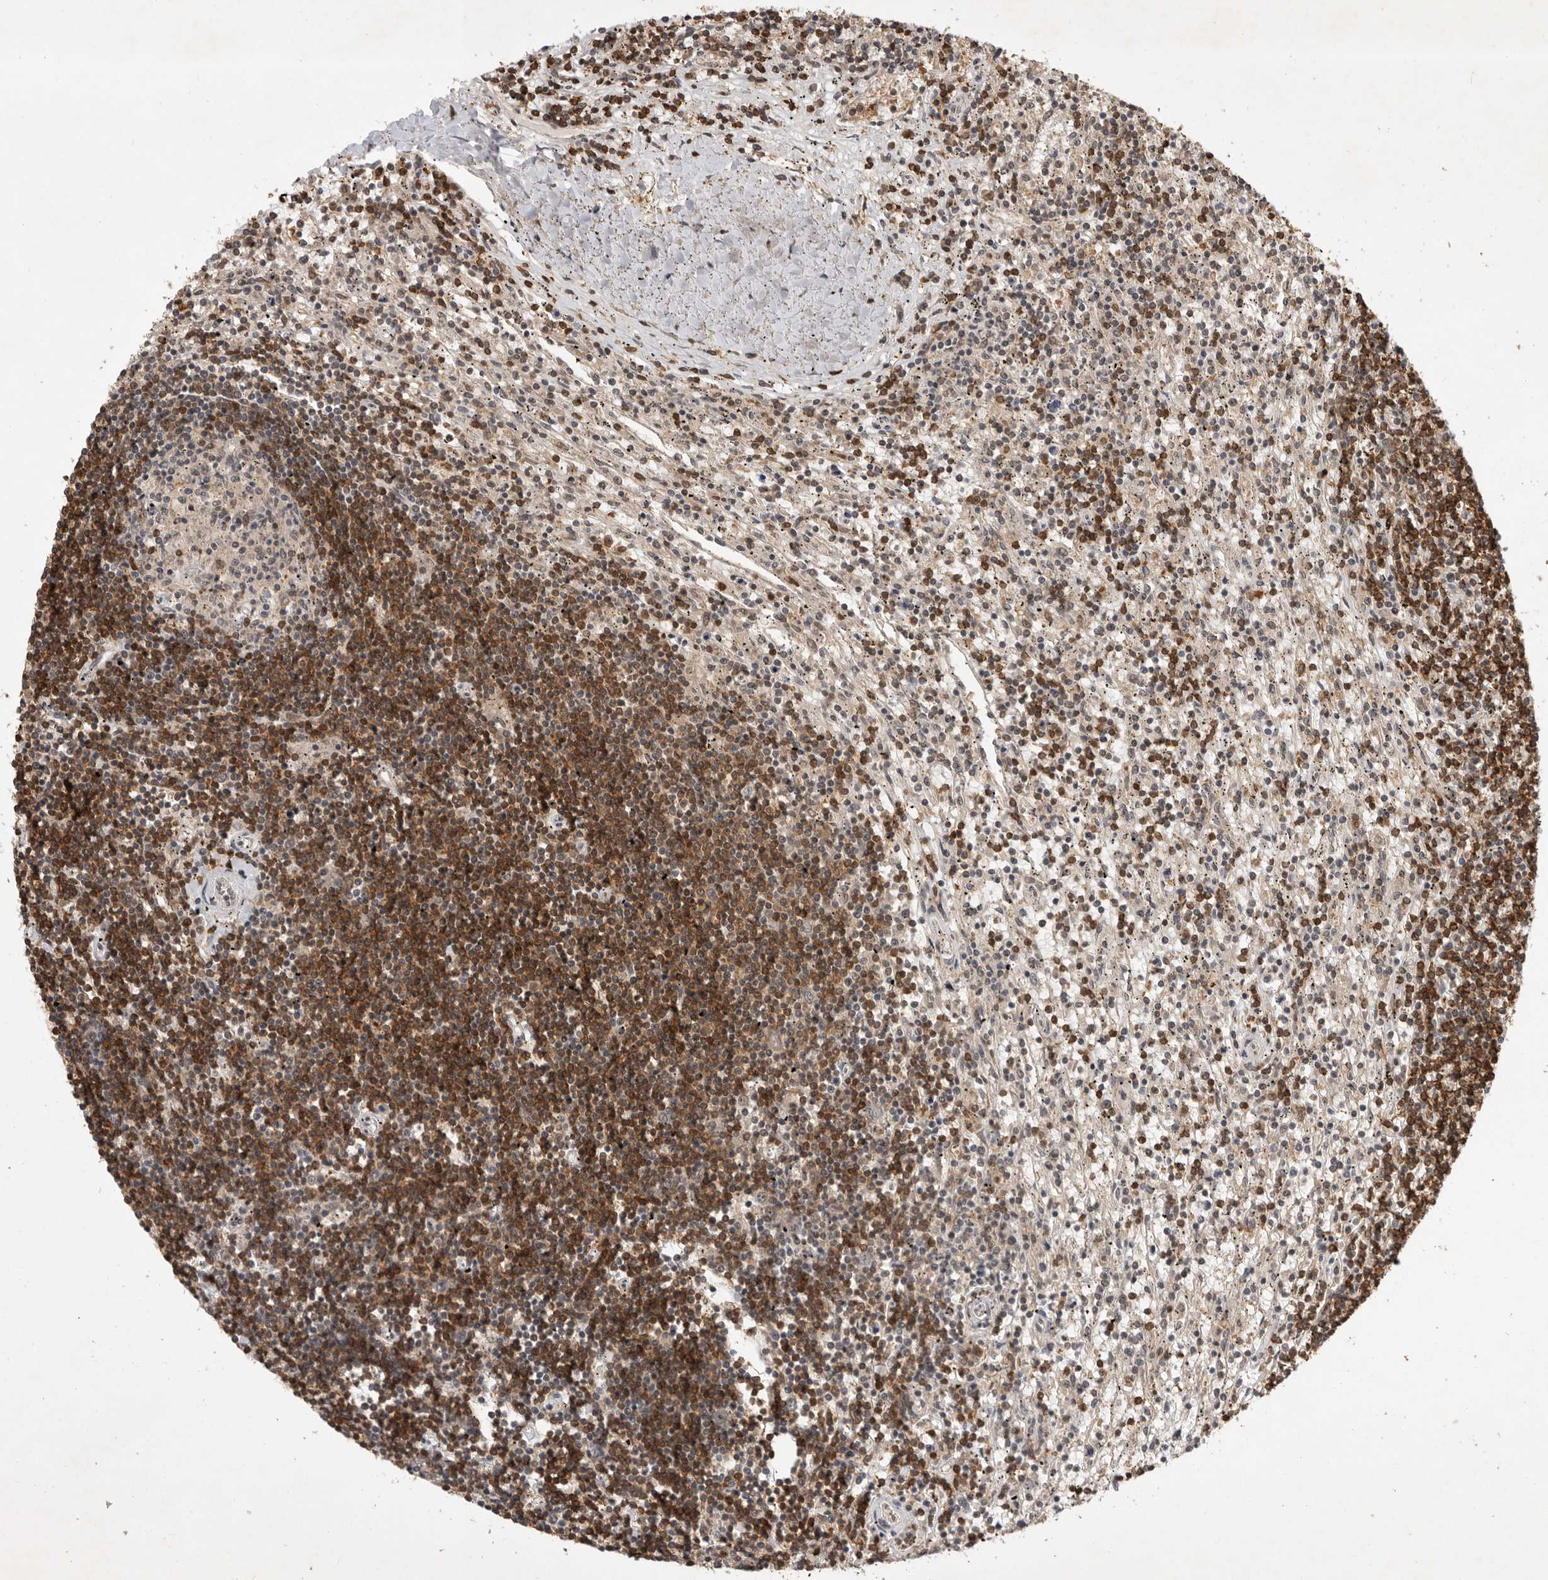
{"staining": {"intensity": "moderate", "quantity": ">75%", "location": "cytoplasmic/membranous"}, "tissue": "lymphoma", "cell_type": "Tumor cells", "image_type": "cancer", "snomed": [{"axis": "morphology", "description": "Malignant lymphoma, non-Hodgkin's type, Low grade"}, {"axis": "topography", "description": "Spleen"}], "caption": "Protein analysis of malignant lymphoma, non-Hodgkin's type (low-grade) tissue shows moderate cytoplasmic/membranous expression in about >75% of tumor cells.", "gene": "CBLL1", "patient": {"sex": "male", "age": 76}}